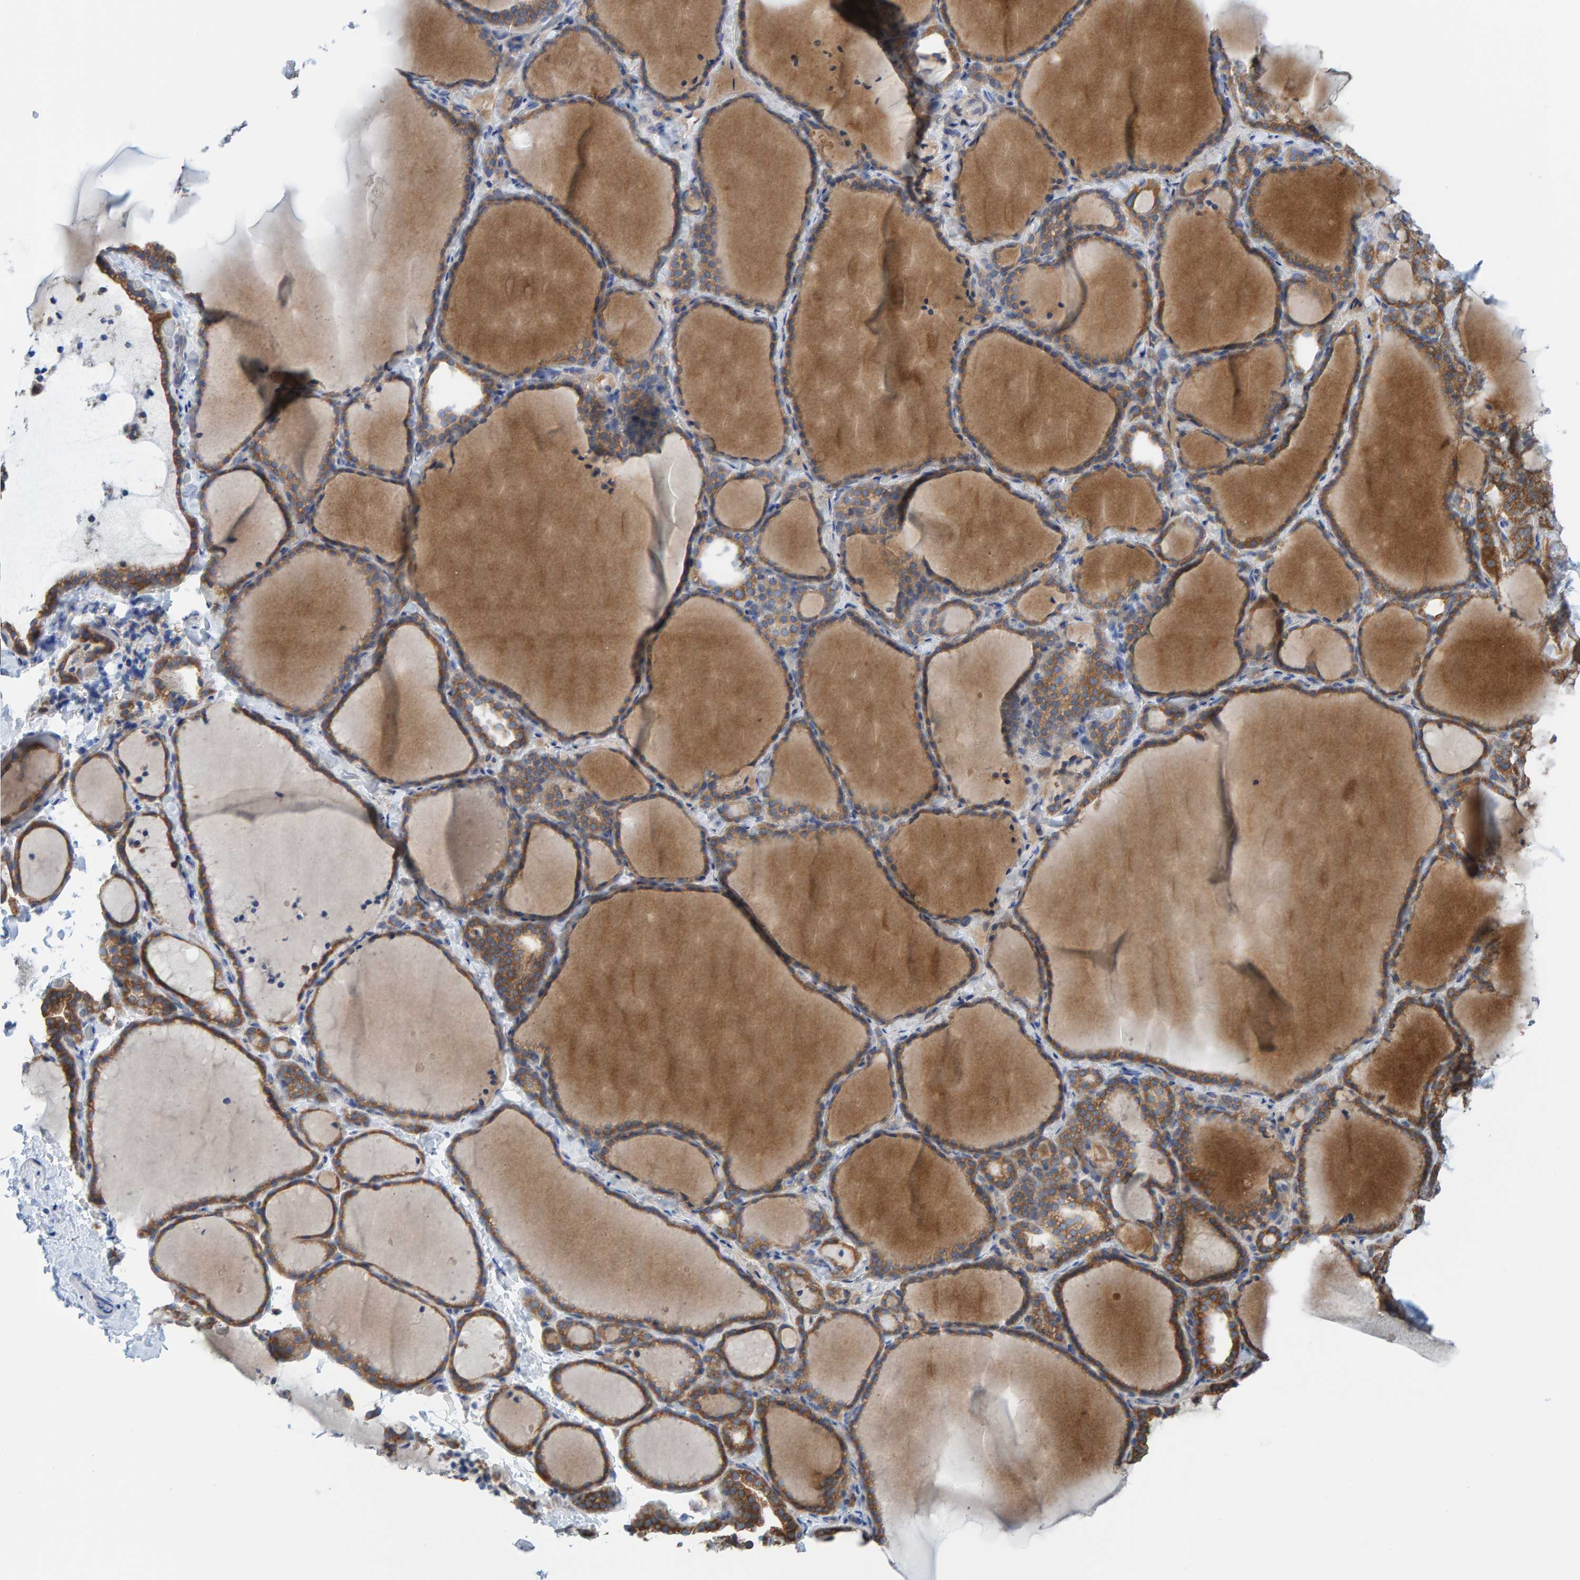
{"staining": {"intensity": "moderate", "quantity": ">75%", "location": "cytoplasmic/membranous"}, "tissue": "thyroid gland", "cell_type": "Glandular cells", "image_type": "normal", "snomed": [{"axis": "morphology", "description": "Normal tissue, NOS"}, {"axis": "topography", "description": "Thyroid gland"}], "caption": "A high-resolution histopathology image shows IHC staining of unremarkable thyroid gland, which displays moderate cytoplasmic/membranous expression in approximately >75% of glandular cells.", "gene": "CDK5RAP3", "patient": {"sex": "female", "age": 22}}